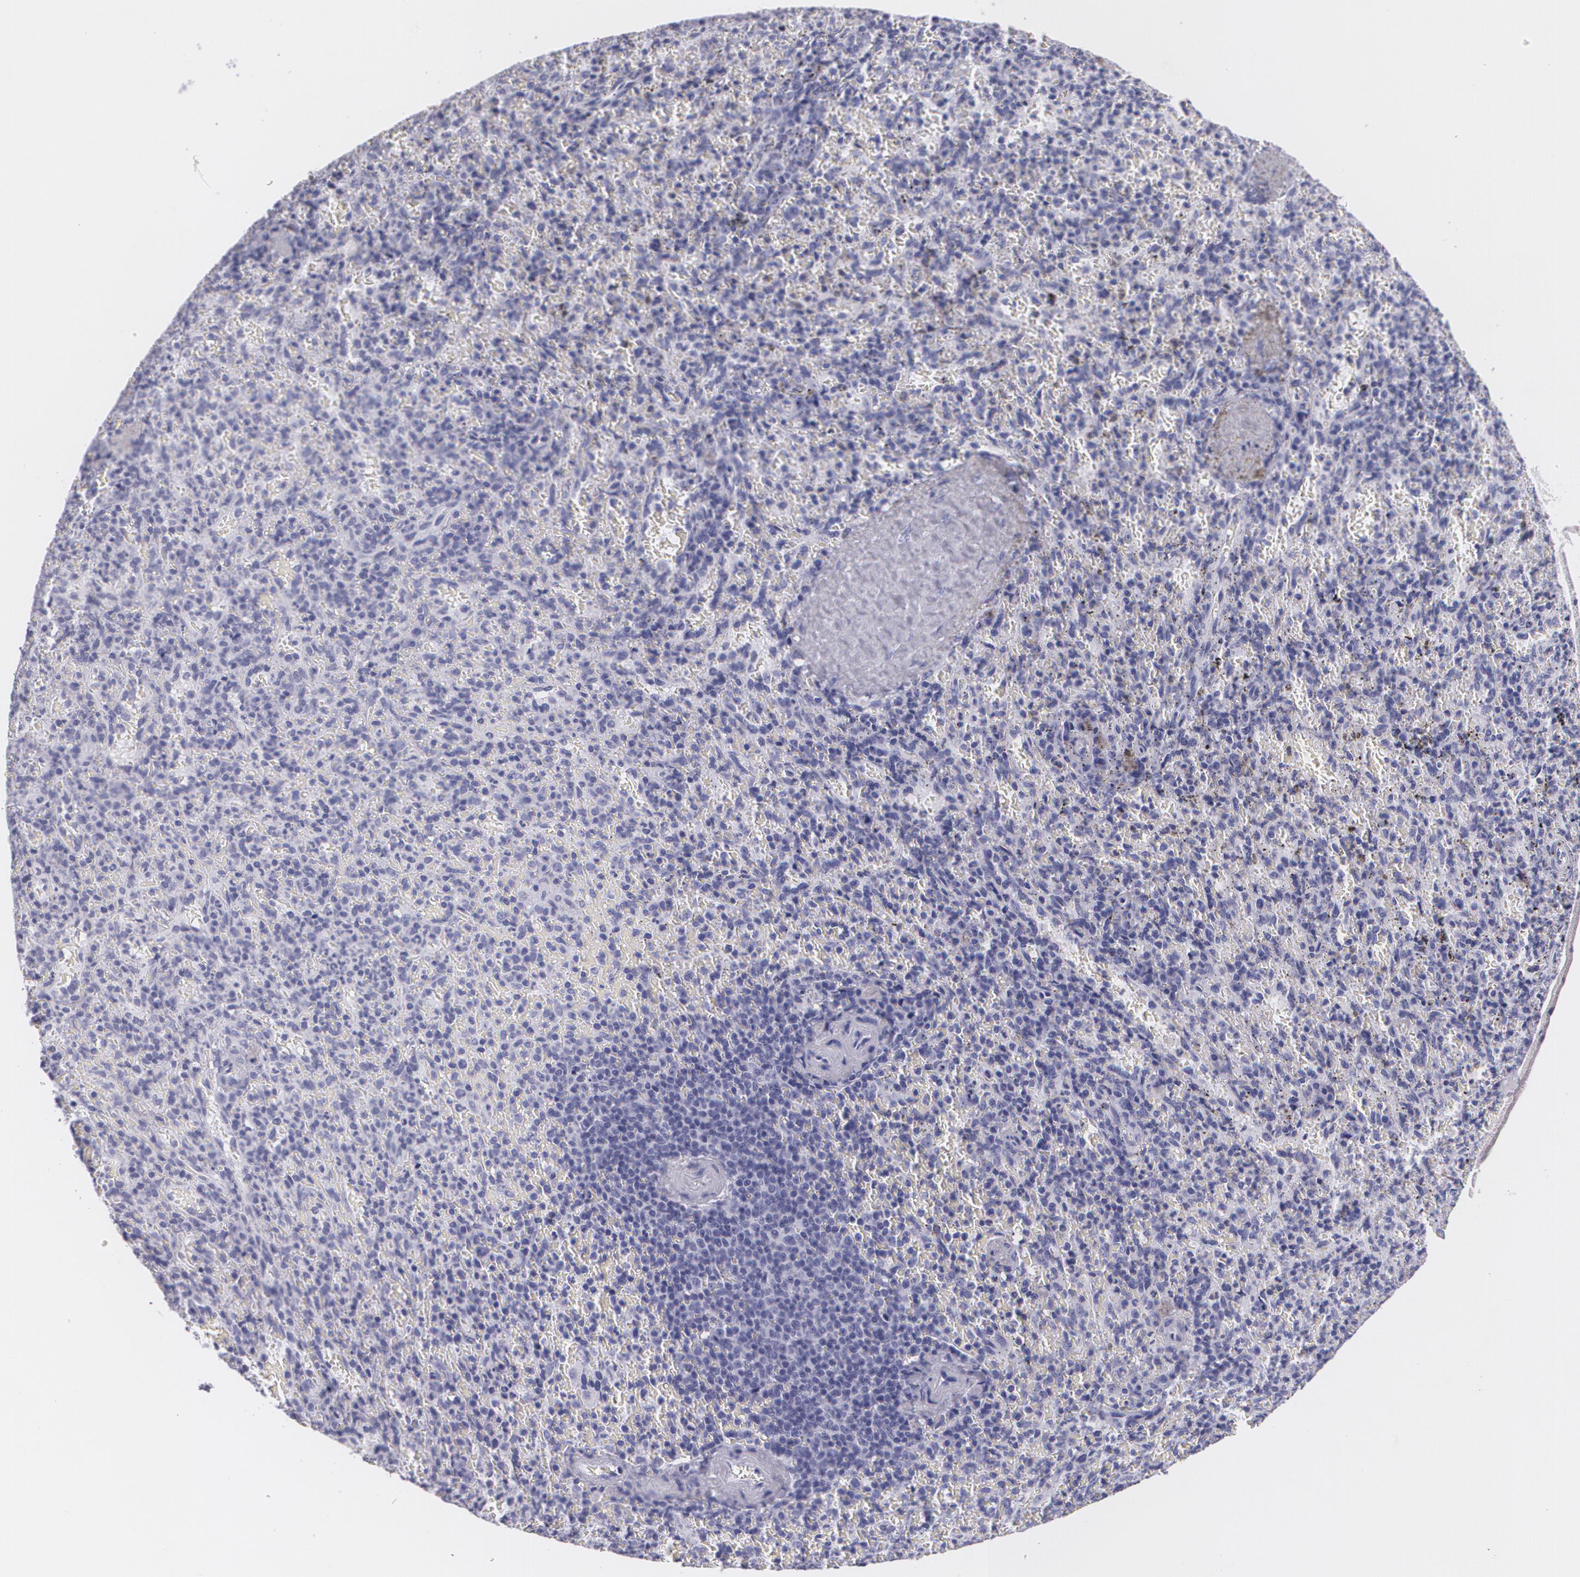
{"staining": {"intensity": "negative", "quantity": "none", "location": "none"}, "tissue": "spleen", "cell_type": "Cells in red pulp", "image_type": "normal", "snomed": [{"axis": "morphology", "description": "Normal tissue, NOS"}, {"axis": "topography", "description": "Spleen"}], "caption": "Spleen stained for a protein using IHC demonstrates no expression cells in red pulp.", "gene": "DLG4", "patient": {"sex": "female", "age": 50}}